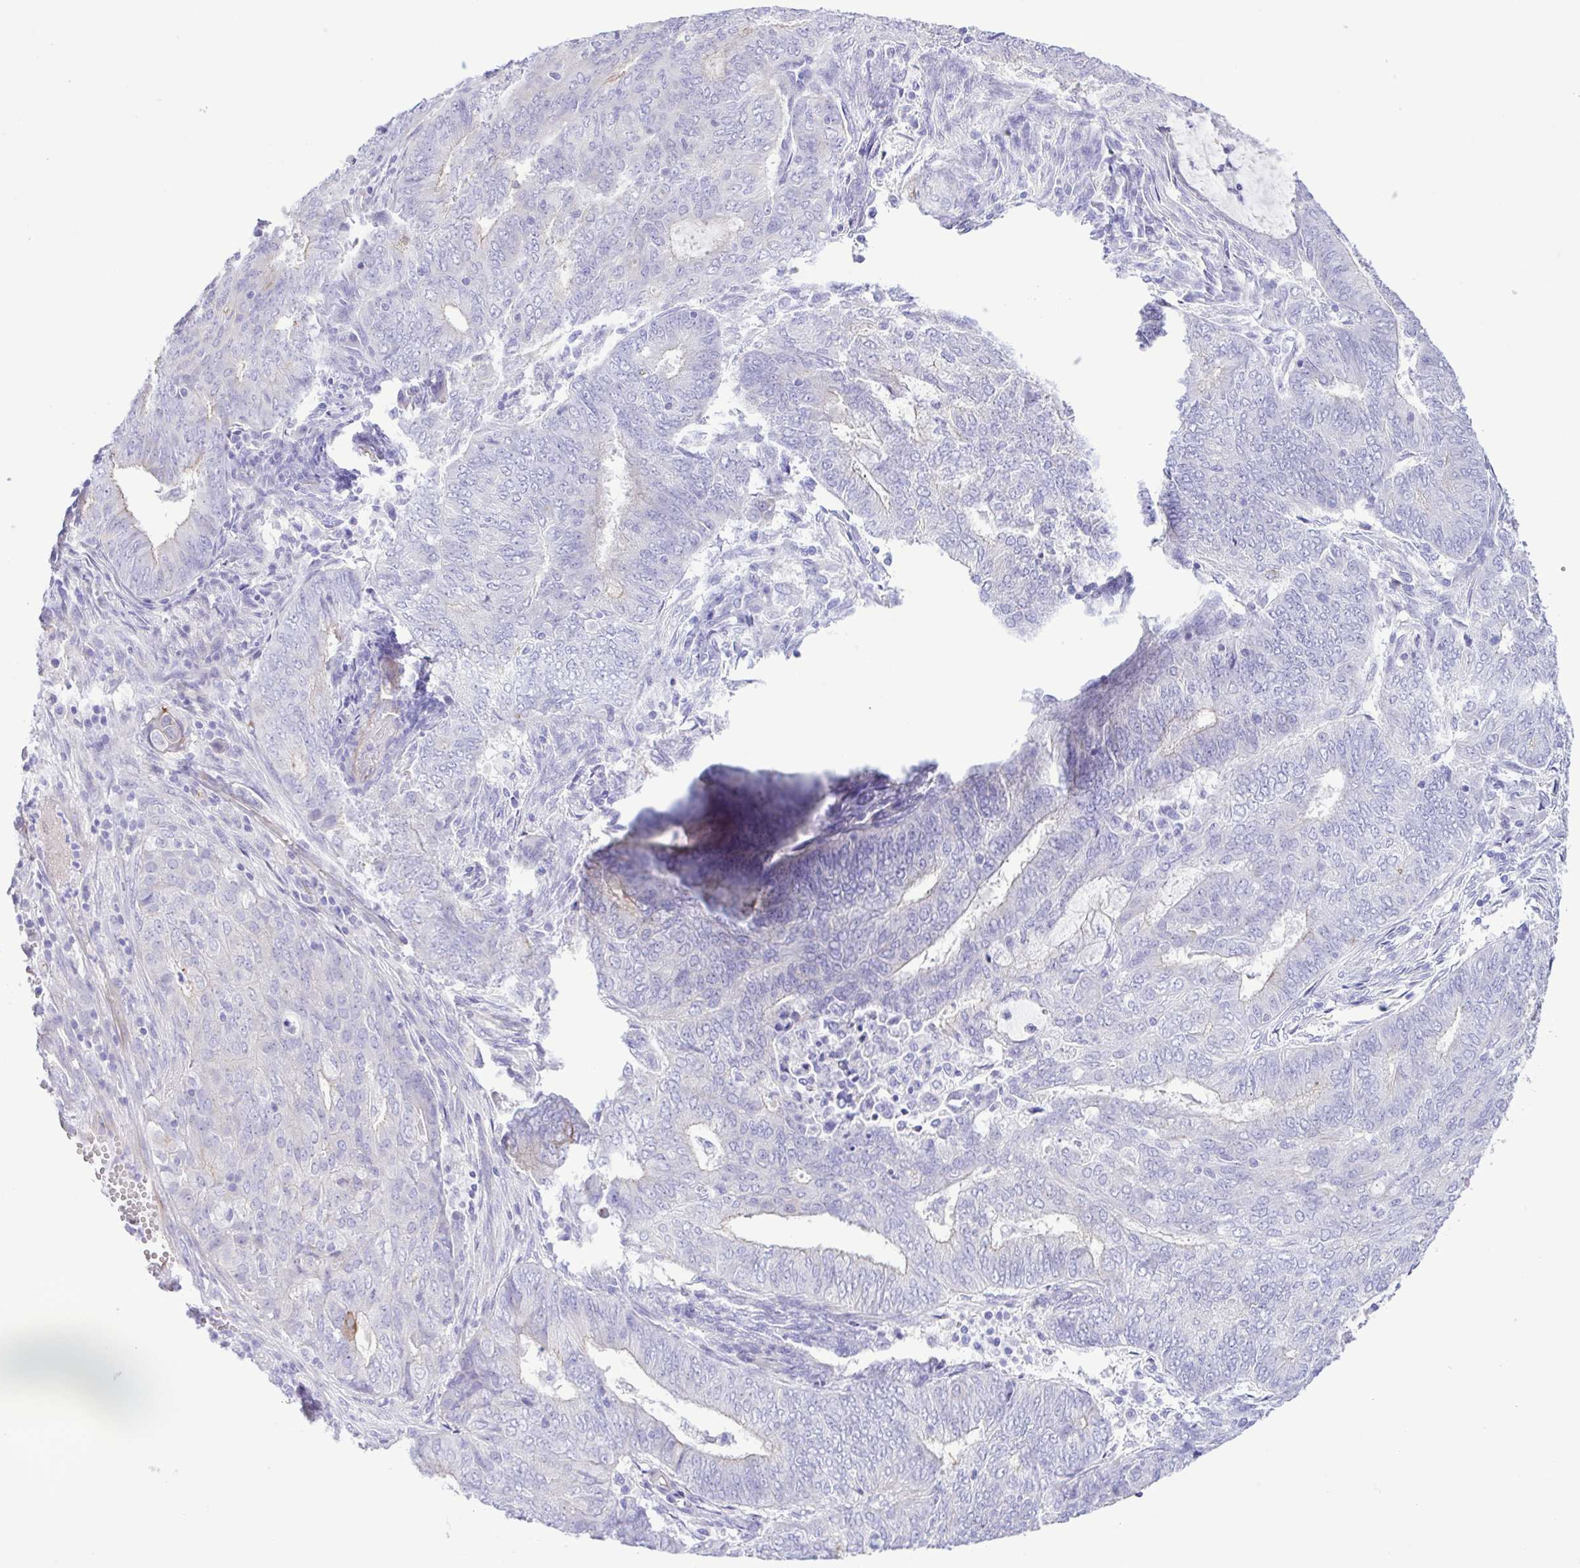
{"staining": {"intensity": "negative", "quantity": "none", "location": "none"}, "tissue": "endometrial cancer", "cell_type": "Tumor cells", "image_type": "cancer", "snomed": [{"axis": "morphology", "description": "Adenocarcinoma, NOS"}, {"axis": "topography", "description": "Endometrium"}], "caption": "Protein analysis of adenocarcinoma (endometrial) reveals no significant positivity in tumor cells.", "gene": "CYP11A1", "patient": {"sex": "female", "age": 62}}